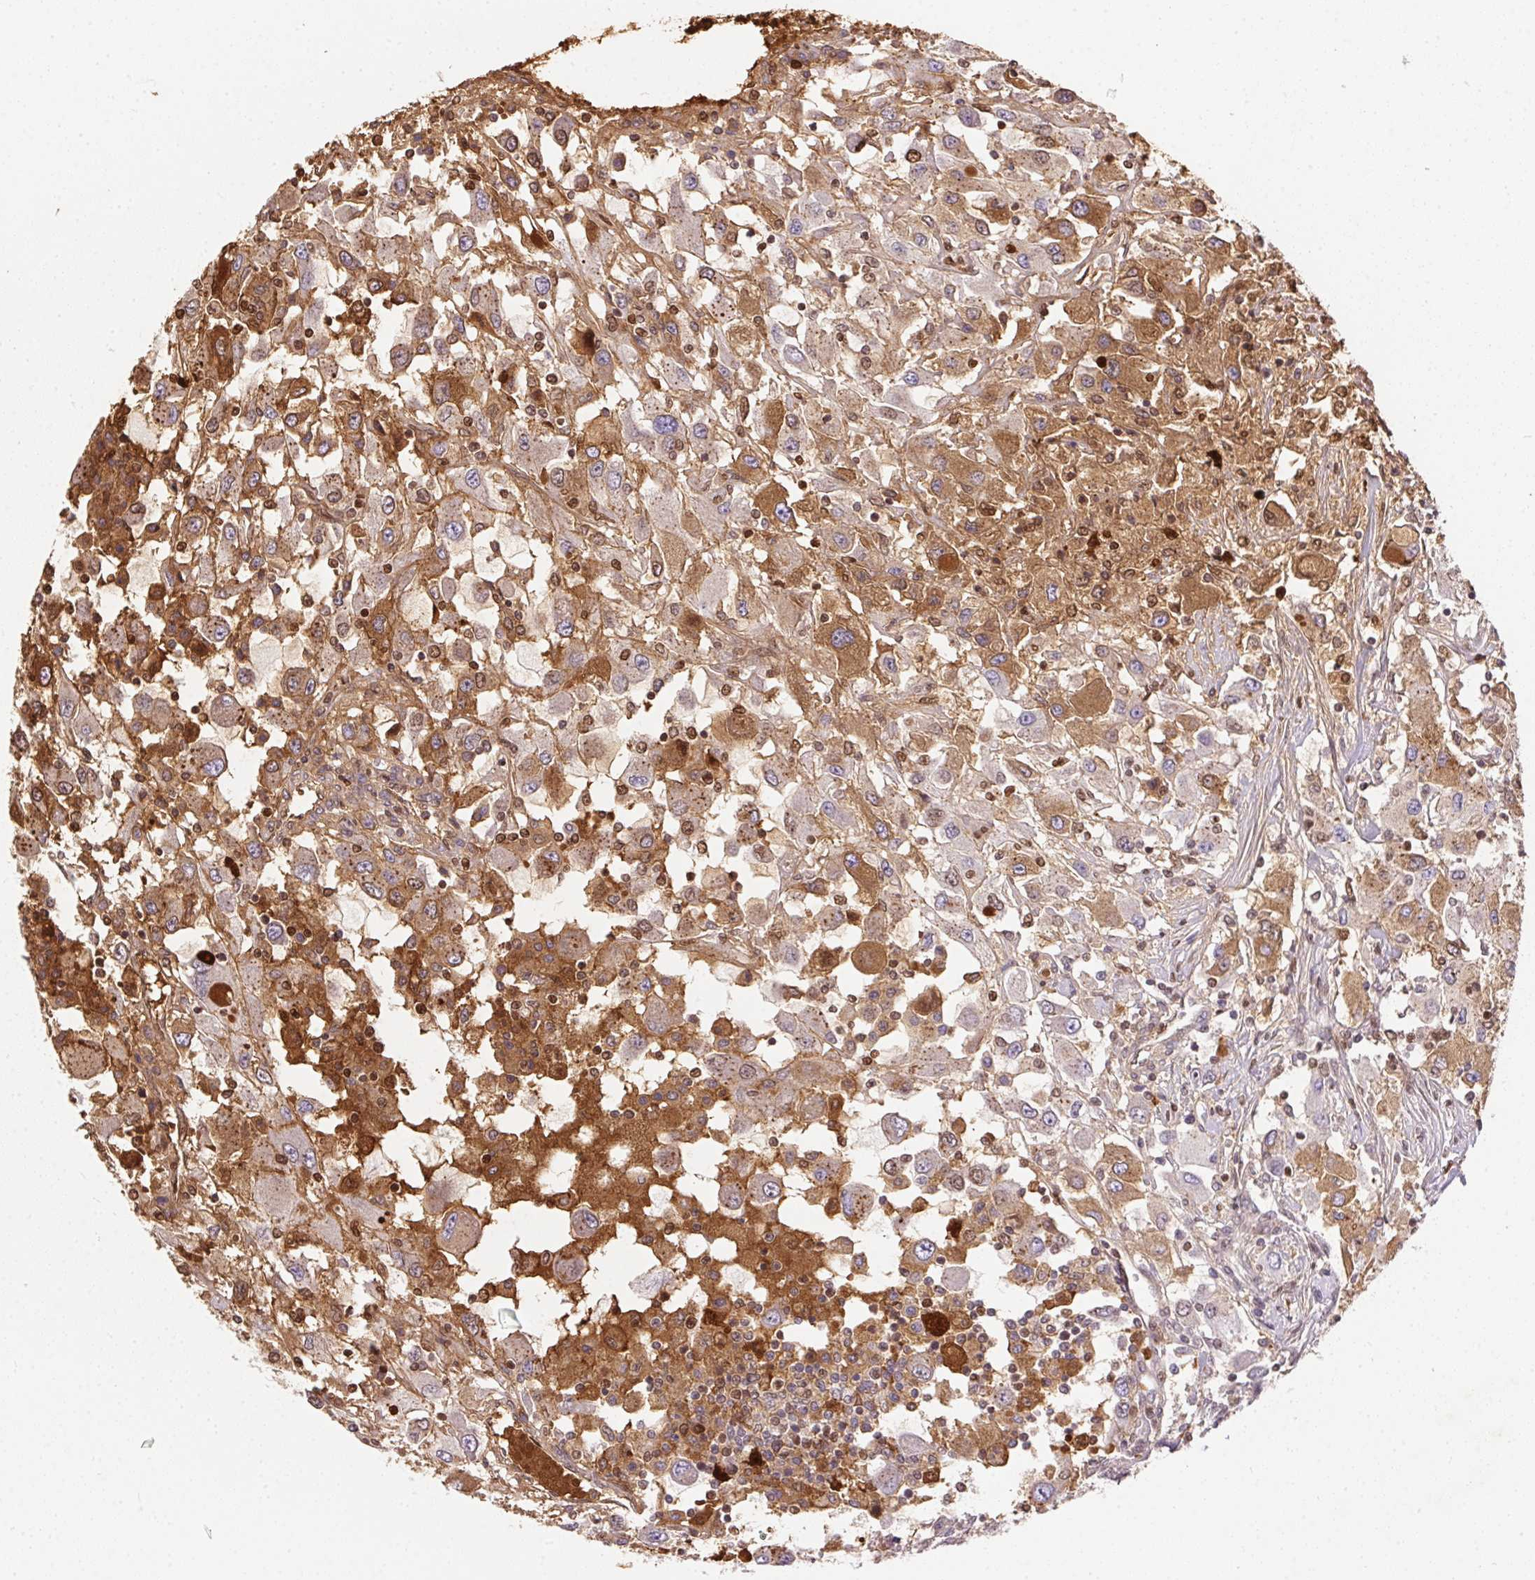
{"staining": {"intensity": "moderate", "quantity": "25%-75%", "location": "cytoplasmic/membranous,nuclear"}, "tissue": "renal cancer", "cell_type": "Tumor cells", "image_type": "cancer", "snomed": [{"axis": "morphology", "description": "Adenocarcinoma, NOS"}, {"axis": "topography", "description": "Kidney"}], "caption": "Immunohistochemistry micrograph of neoplastic tissue: human renal adenocarcinoma stained using IHC reveals medium levels of moderate protein expression localized specifically in the cytoplasmic/membranous and nuclear of tumor cells, appearing as a cytoplasmic/membranous and nuclear brown color.", "gene": "ORM1", "patient": {"sex": "female", "age": 67}}